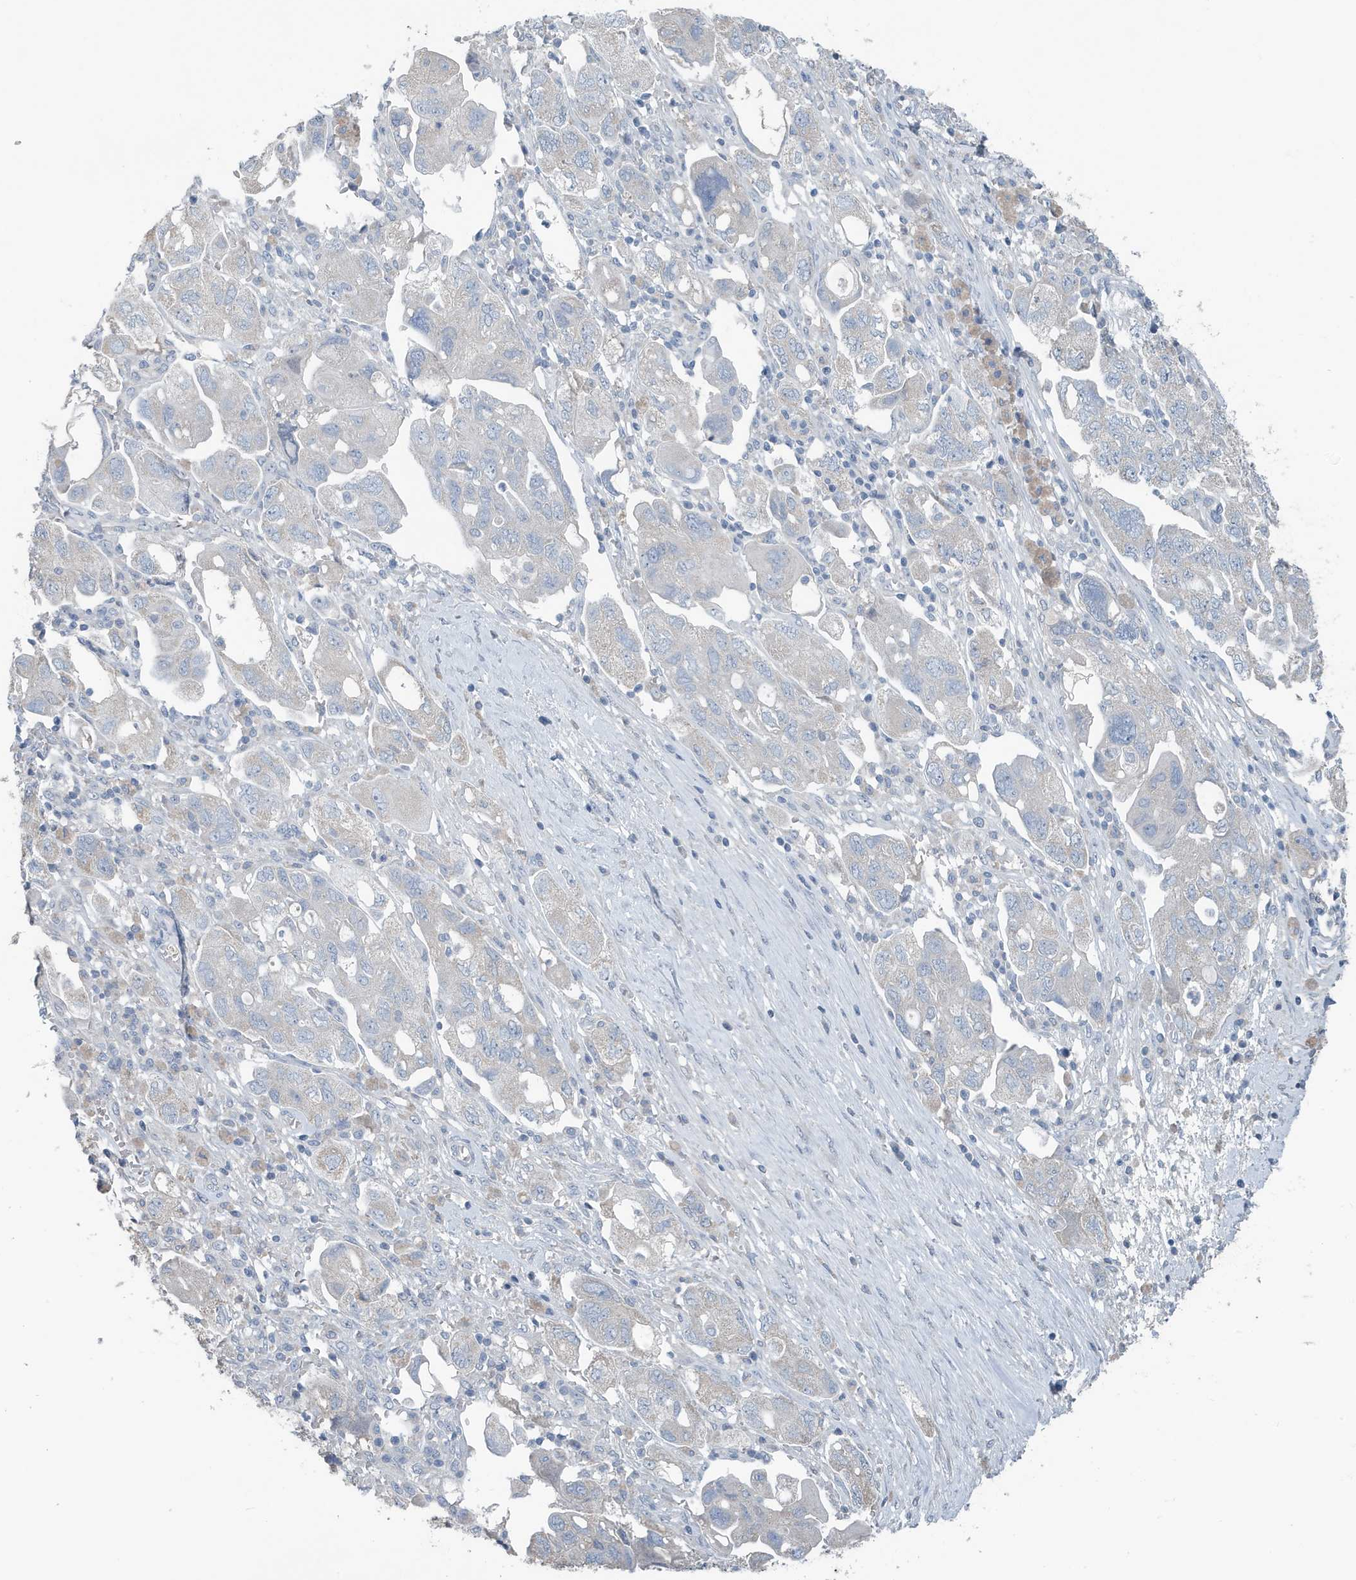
{"staining": {"intensity": "negative", "quantity": "none", "location": "none"}, "tissue": "ovarian cancer", "cell_type": "Tumor cells", "image_type": "cancer", "snomed": [{"axis": "morphology", "description": "Carcinoma, NOS"}, {"axis": "morphology", "description": "Cystadenocarcinoma, serous, NOS"}, {"axis": "topography", "description": "Ovary"}], "caption": "A micrograph of ovarian carcinoma stained for a protein demonstrates no brown staining in tumor cells.", "gene": "UGT2B4", "patient": {"sex": "female", "age": 69}}